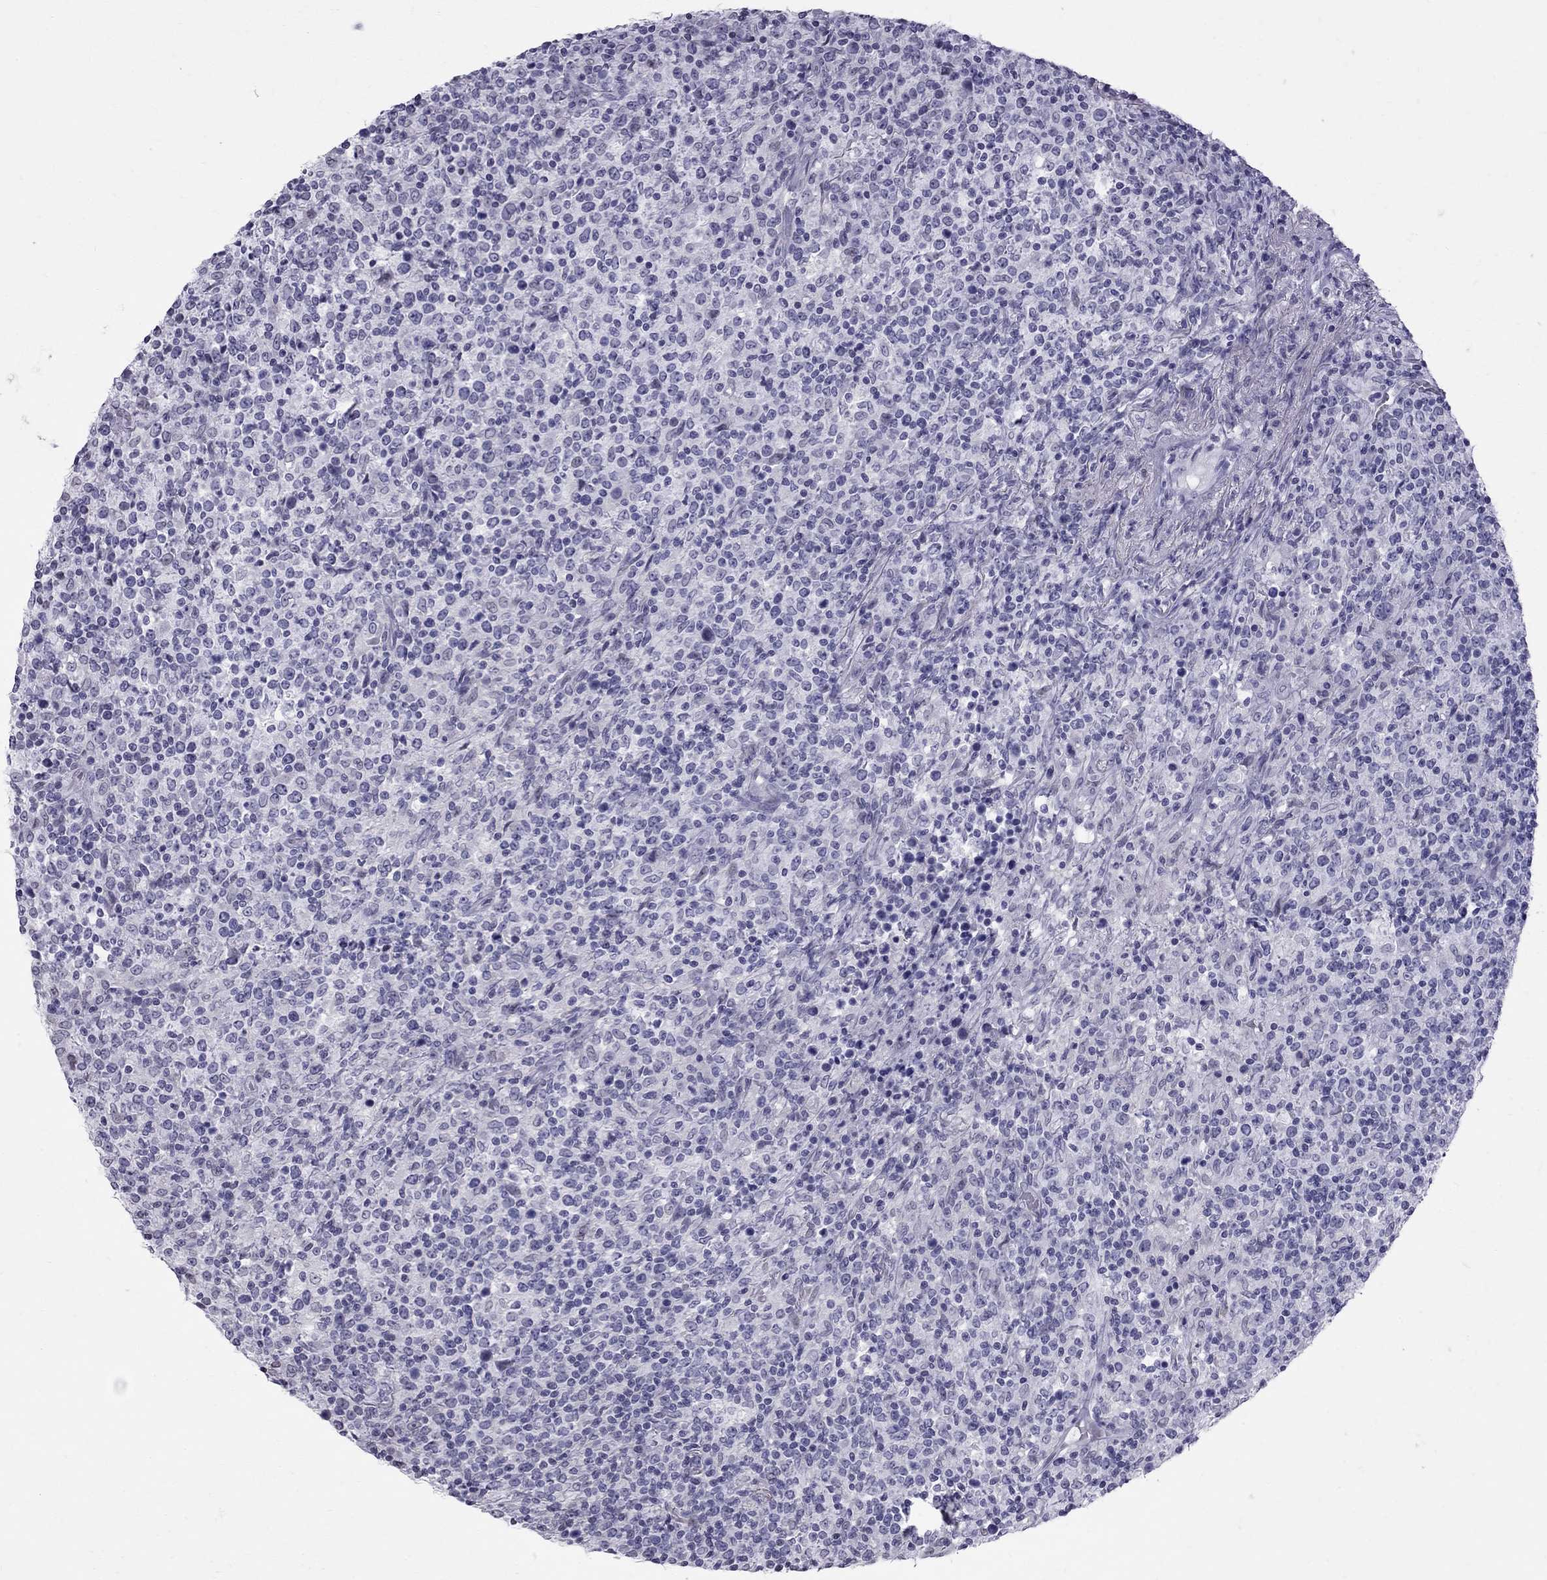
{"staining": {"intensity": "negative", "quantity": "none", "location": "none"}, "tissue": "lymphoma", "cell_type": "Tumor cells", "image_type": "cancer", "snomed": [{"axis": "morphology", "description": "Malignant lymphoma, non-Hodgkin's type, High grade"}, {"axis": "topography", "description": "Lung"}], "caption": "Image shows no protein positivity in tumor cells of high-grade malignant lymphoma, non-Hodgkin's type tissue. (Stains: DAB (3,3'-diaminobenzidine) IHC with hematoxylin counter stain, Microscopy: brightfield microscopy at high magnification).", "gene": "MUC15", "patient": {"sex": "male", "age": 79}}